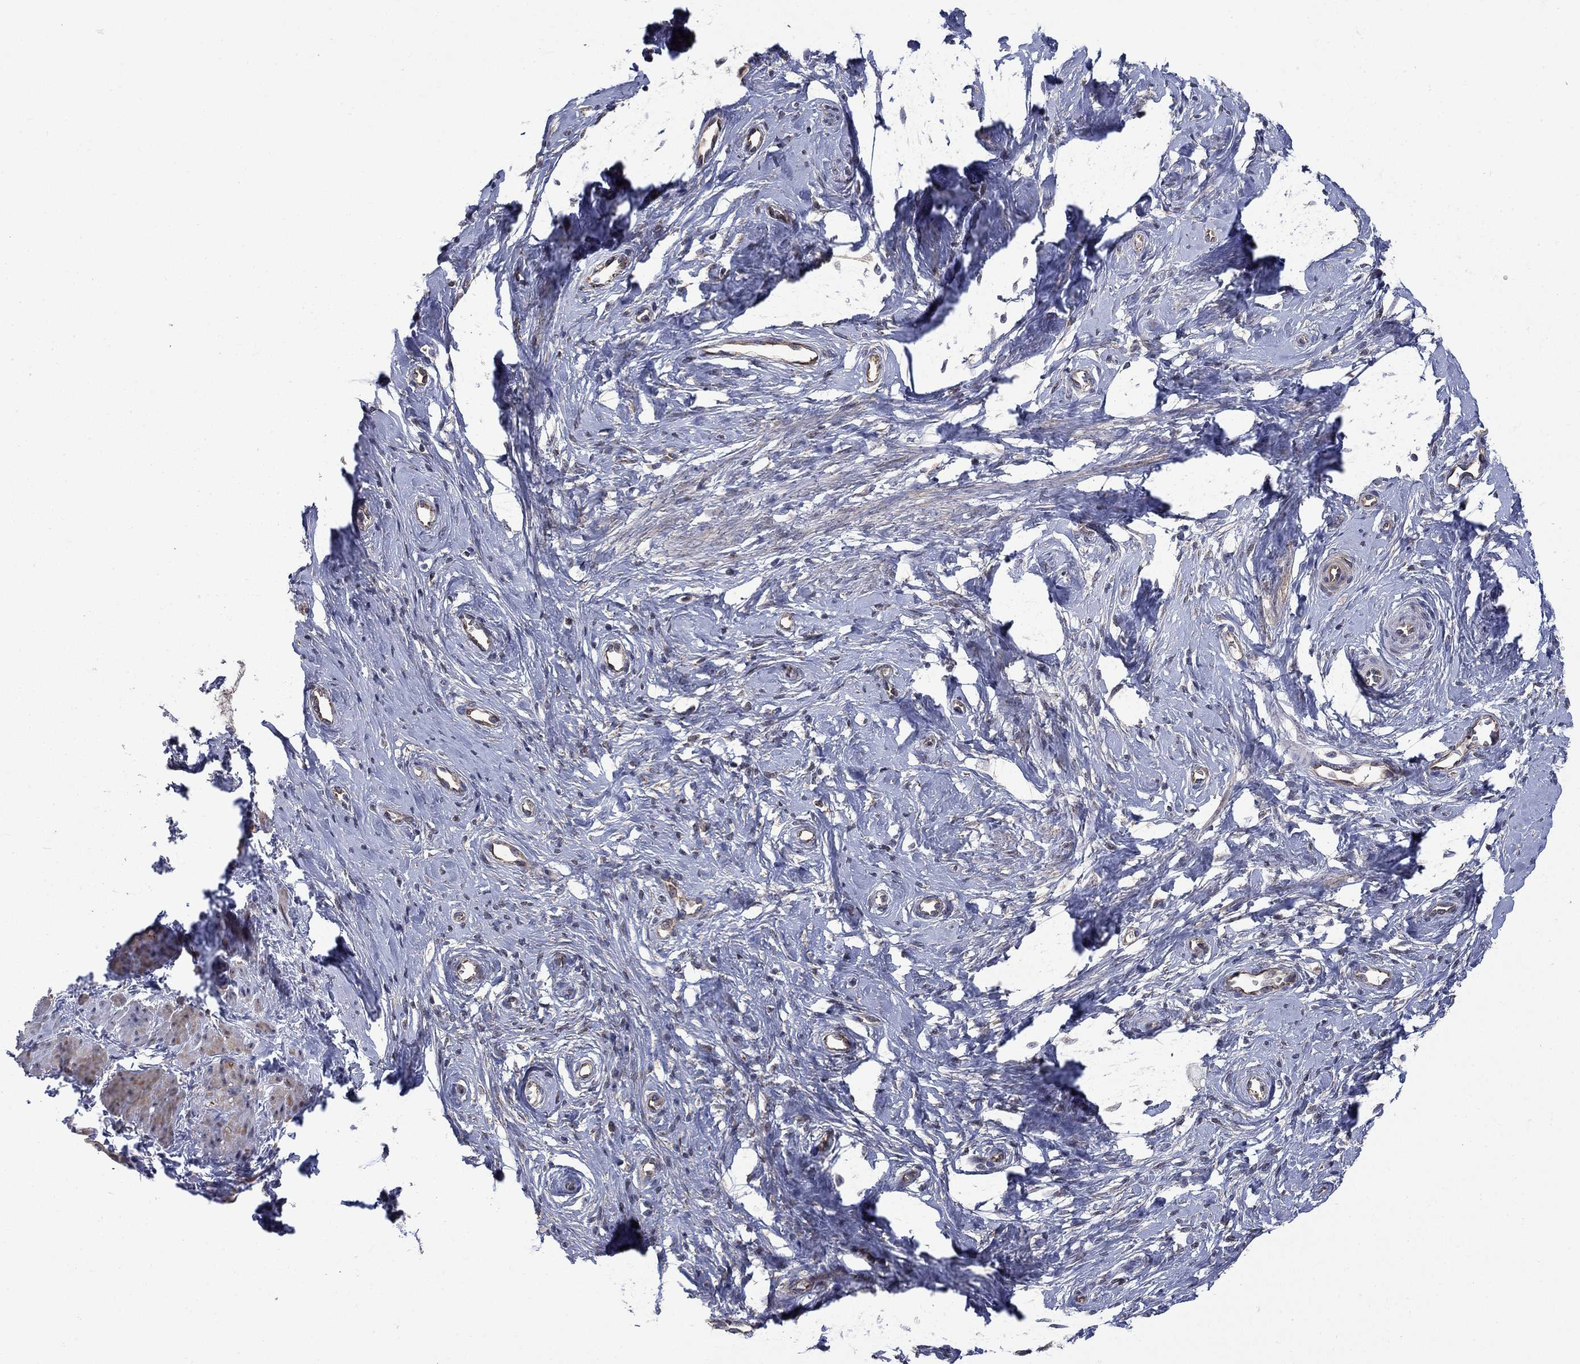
{"staining": {"intensity": "negative", "quantity": "none", "location": "none"}, "tissue": "cervical cancer", "cell_type": "Tumor cells", "image_type": "cancer", "snomed": [{"axis": "morphology", "description": "Normal tissue, NOS"}, {"axis": "morphology", "description": "Squamous cell carcinoma, NOS"}, {"axis": "topography", "description": "Cervix"}], "caption": "This is a photomicrograph of IHC staining of cervical squamous cell carcinoma, which shows no staining in tumor cells.", "gene": "PDZD2", "patient": {"sex": "female", "age": 39}}